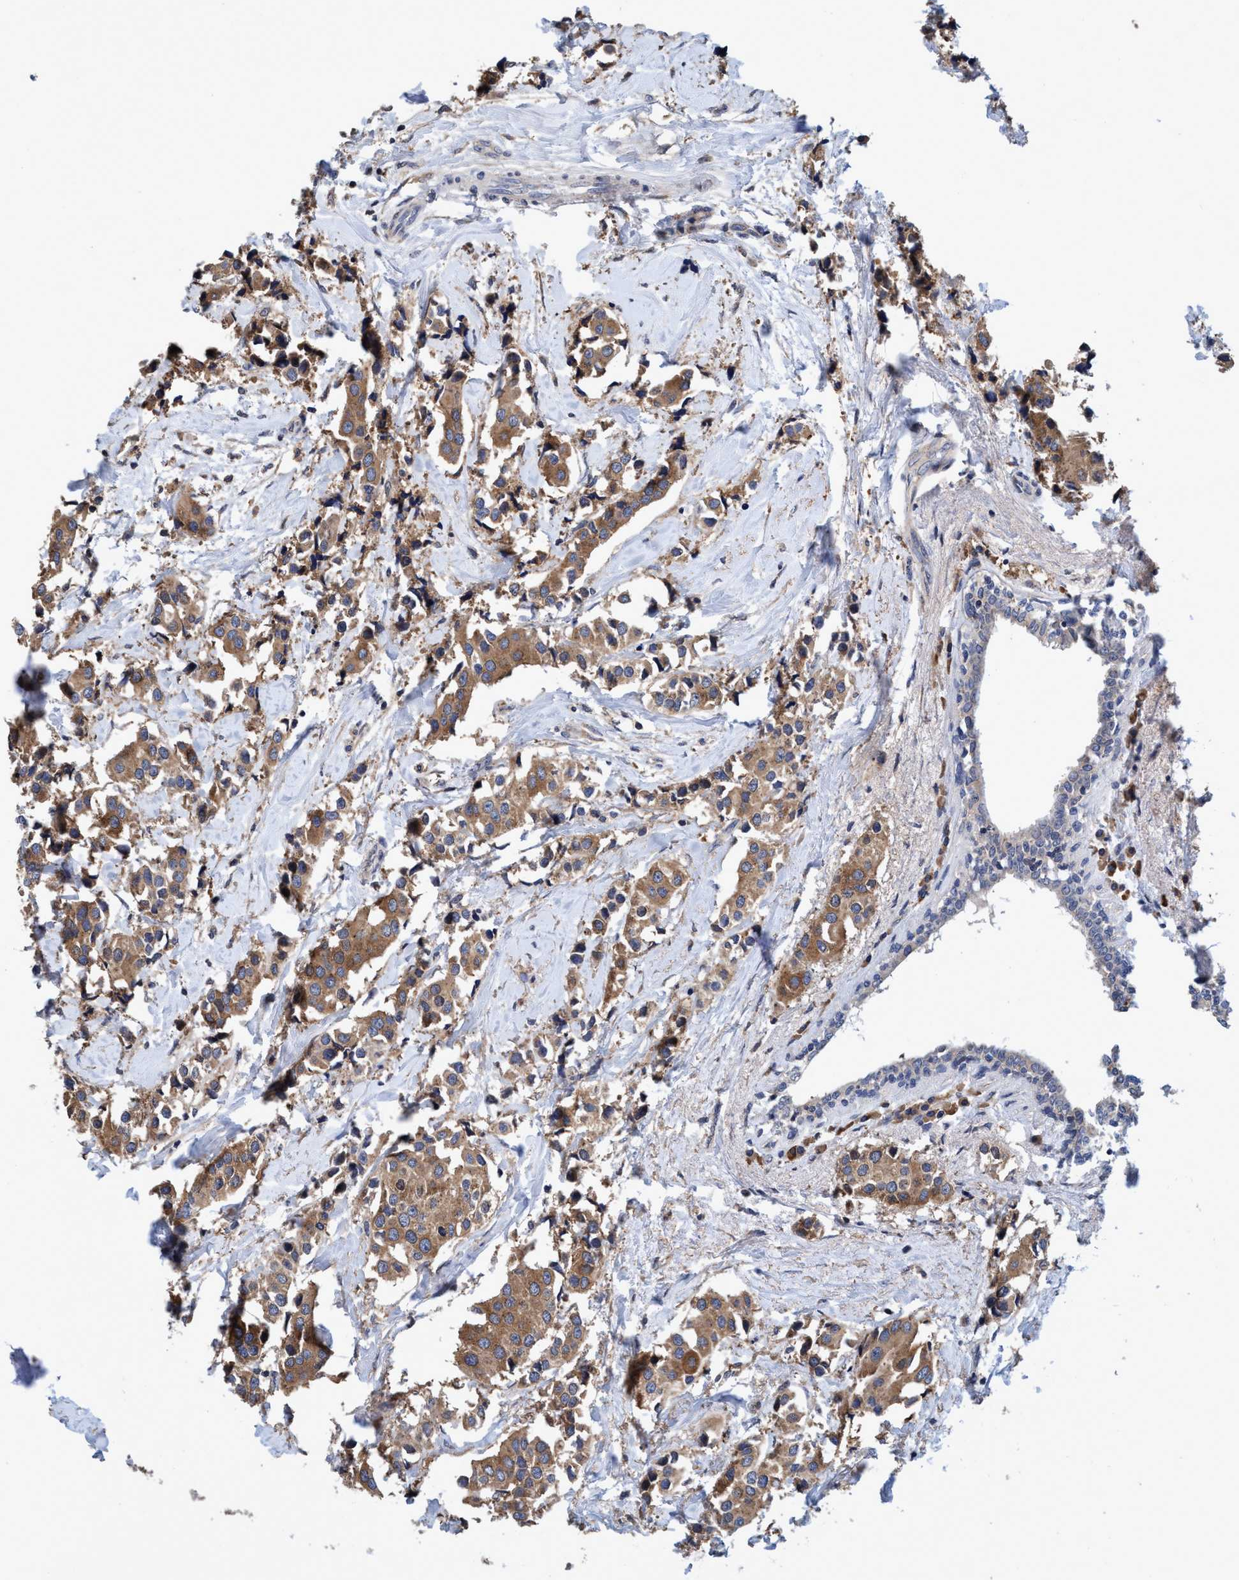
{"staining": {"intensity": "moderate", "quantity": ">75%", "location": "cytoplasmic/membranous"}, "tissue": "breast cancer", "cell_type": "Tumor cells", "image_type": "cancer", "snomed": [{"axis": "morphology", "description": "Normal tissue, NOS"}, {"axis": "morphology", "description": "Duct carcinoma"}, {"axis": "topography", "description": "Breast"}], "caption": "Intraductal carcinoma (breast) stained with DAB (3,3'-diaminobenzidine) immunohistochemistry (IHC) displays medium levels of moderate cytoplasmic/membranous expression in about >75% of tumor cells.", "gene": "CALCOCO2", "patient": {"sex": "female", "age": 39}}